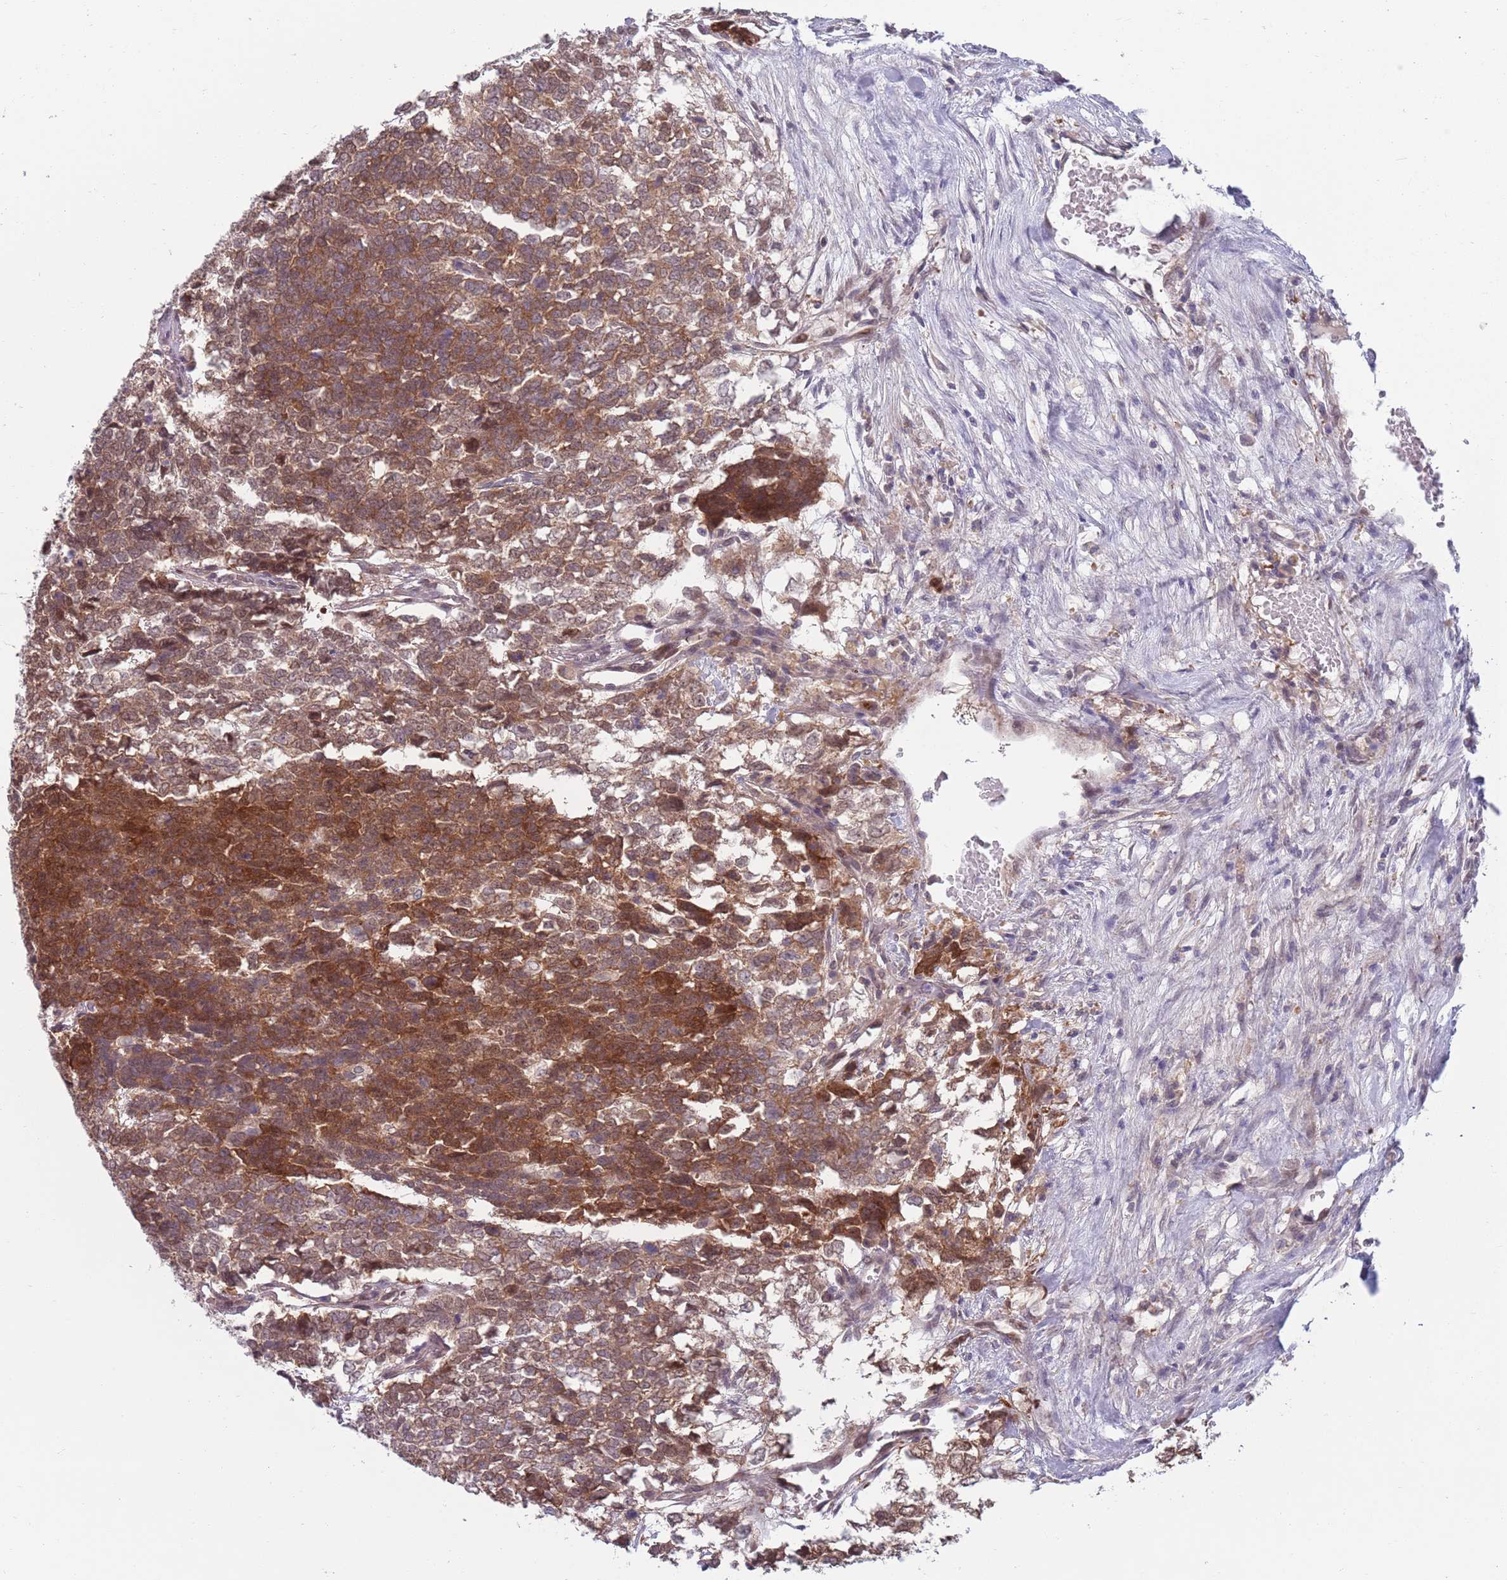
{"staining": {"intensity": "moderate", "quantity": ">75%", "location": "cytoplasmic/membranous,nuclear"}, "tissue": "testis cancer", "cell_type": "Tumor cells", "image_type": "cancer", "snomed": [{"axis": "morphology", "description": "Carcinoma, Embryonal, NOS"}, {"axis": "topography", "description": "Testis"}], "caption": "A brown stain labels moderate cytoplasmic/membranous and nuclear expression of a protein in human testis cancer (embryonal carcinoma) tumor cells.", "gene": "CLNS1A", "patient": {"sex": "male", "age": 23}}